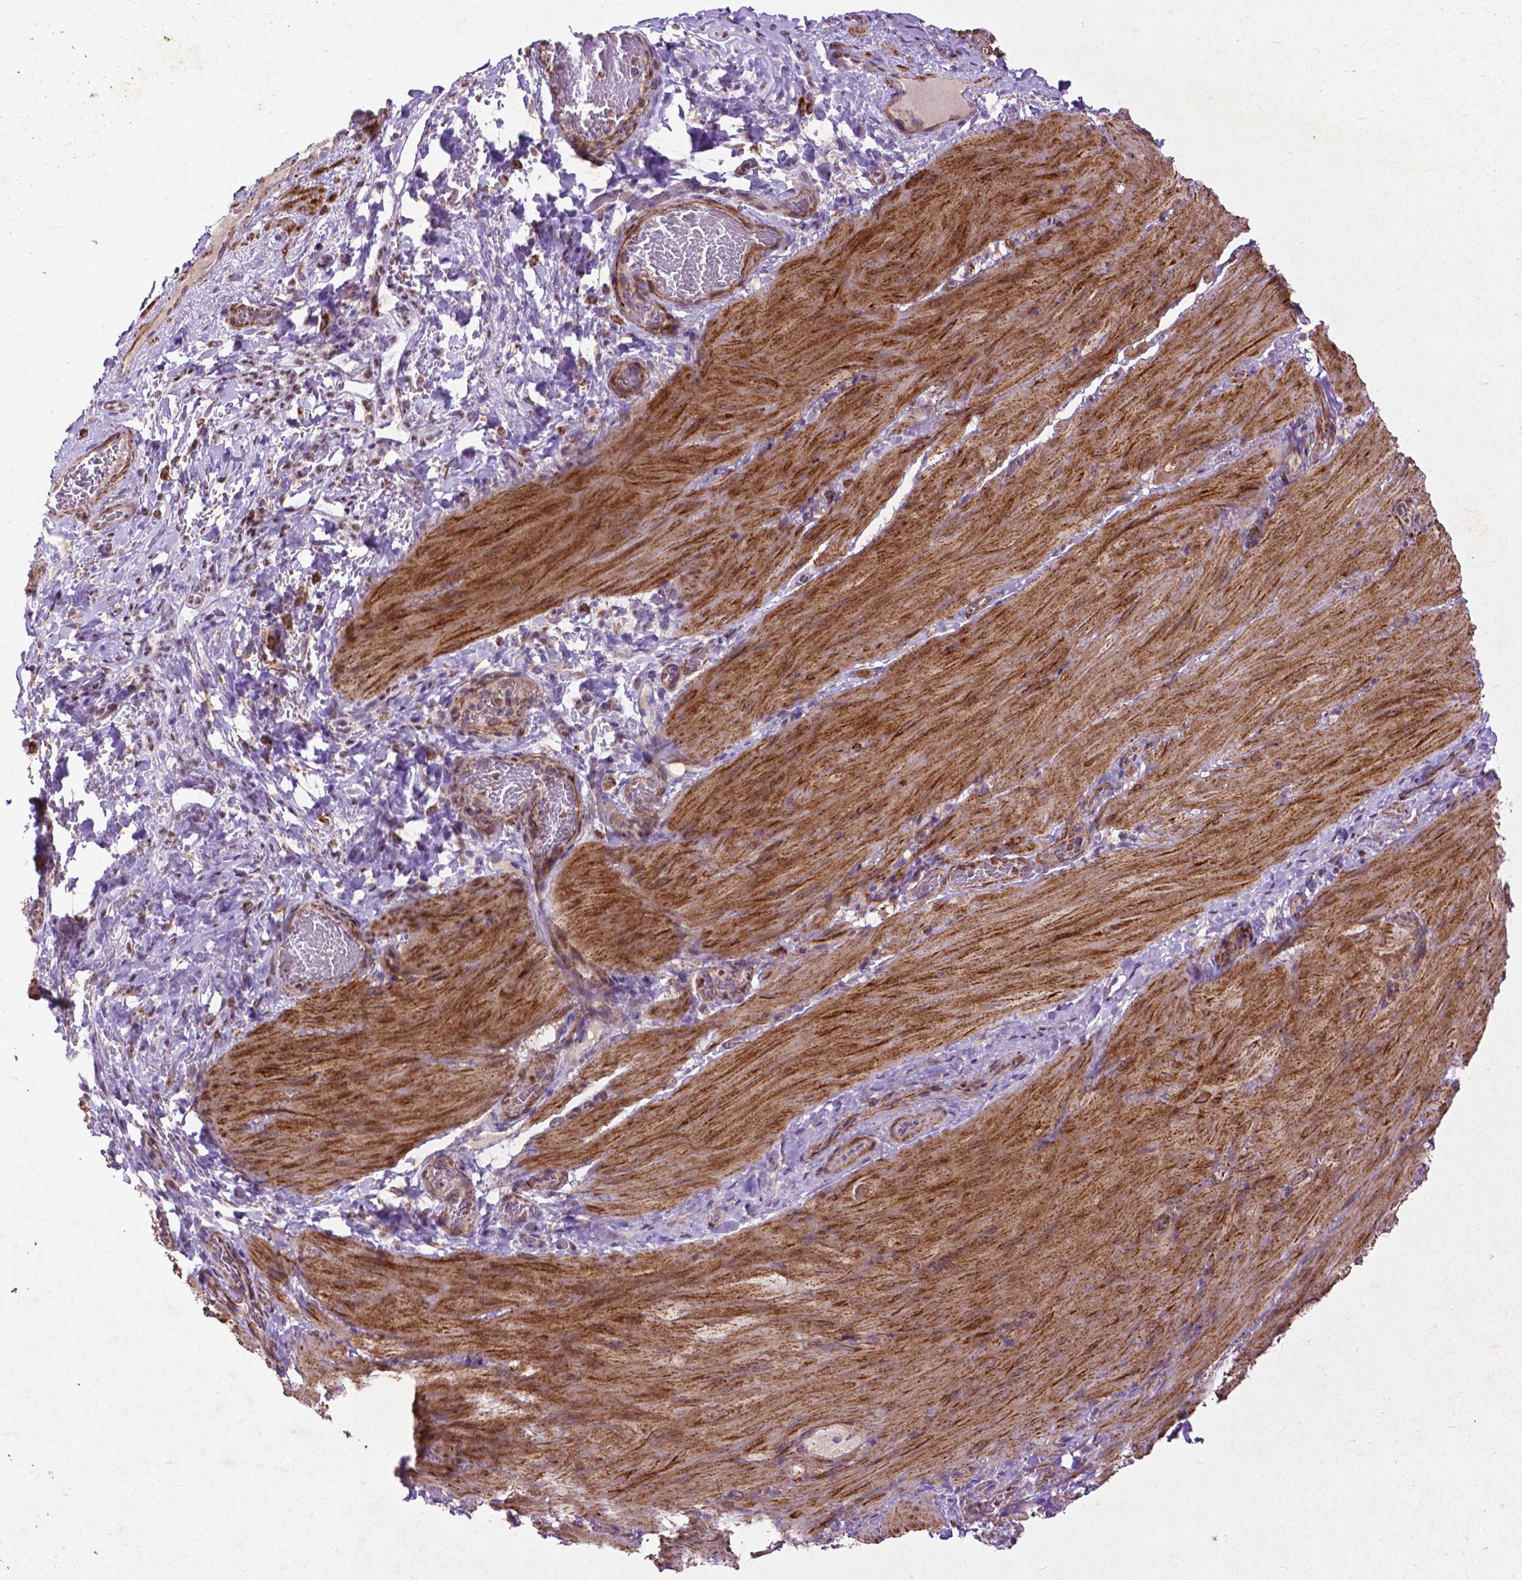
{"staining": {"intensity": "moderate", "quantity": ">75%", "location": "cytoplasmic/membranous"}, "tissue": "smooth muscle", "cell_type": "Smooth muscle cells", "image_type": "normal", "snomed": [{"axis": "morphology", "description": "Normal tissue, NOS"}, {"axis": "topography", "description": "Smooth muscle"}, {"axis": "topography", "description": "Colon"}], "caption": "Immunohistochemical staining of unremarkable human smooth muscle reveals medium levels of moderate cytoplasmic/membranous staining in about >75% of smooth muscle cells. The staining was performed using DAB, with brown indicating positive protein expression. Nuclei are stained blue with hematoxylin.", "gene": "THEGL", "patient": {"sex": "male", "age": 73}}